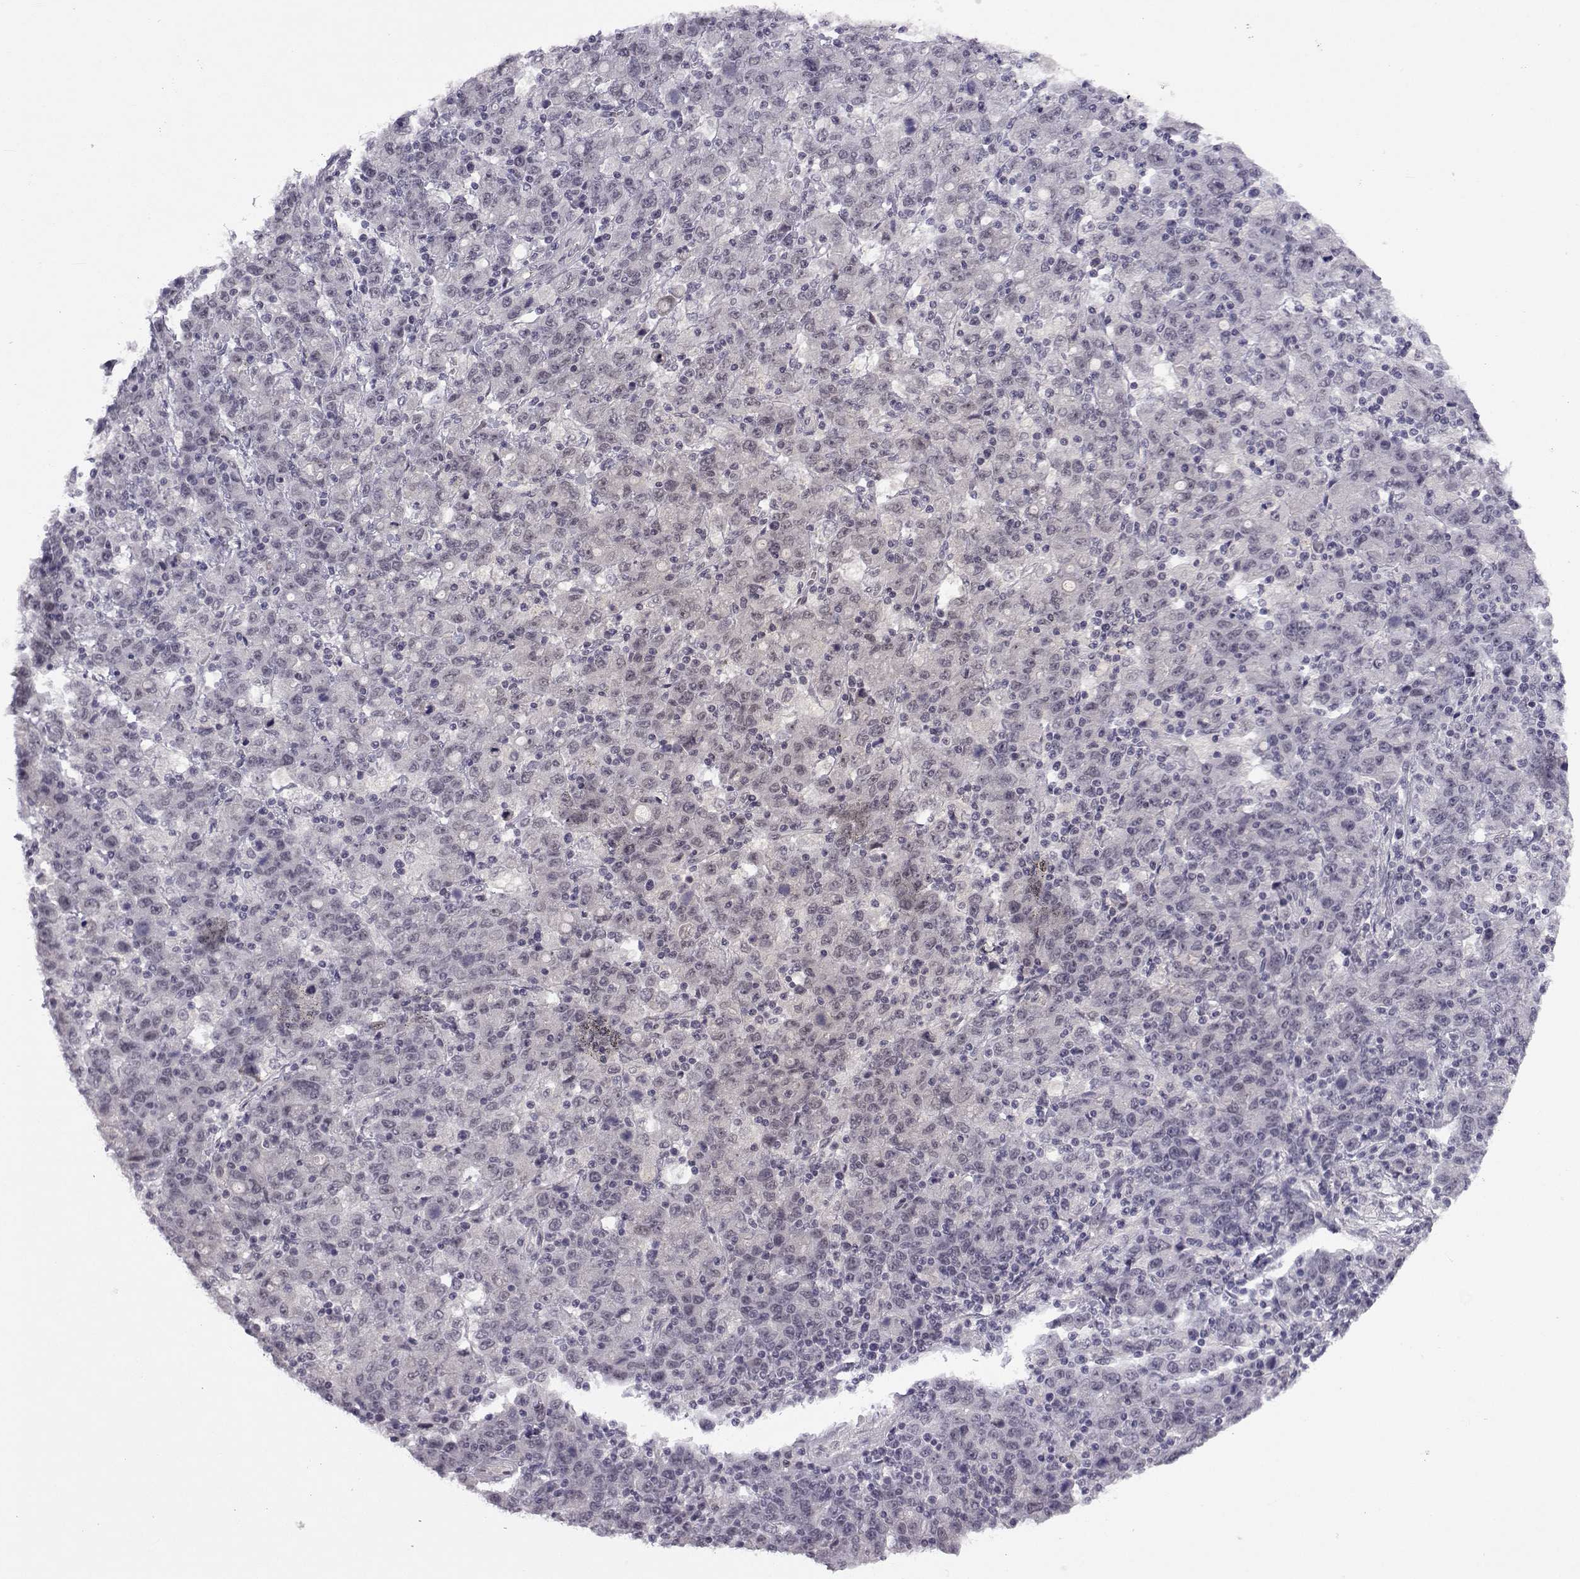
{"staining": {"intensity": "negative", "quantity": "none", "location": "none"}, "tissue": "stomach cancer", "cell_type": "Tumor cells", "image_type": "cancer", "snomed": [{"axis": "morphology", "description": "Adenocarcinoma, NOS"}, {"axis": "topography", "description": "Stomach, upper"}], "caption": "Image shows no significant protein staining in tumor cells of stomach adenocarcinoma. (Stains: DAB IHC with hematoxylin counter stain, Microscopy: brightfield microscopy at high magnification).", "gene": "MED26", "patient": {"sex": "male", "age": 69}}